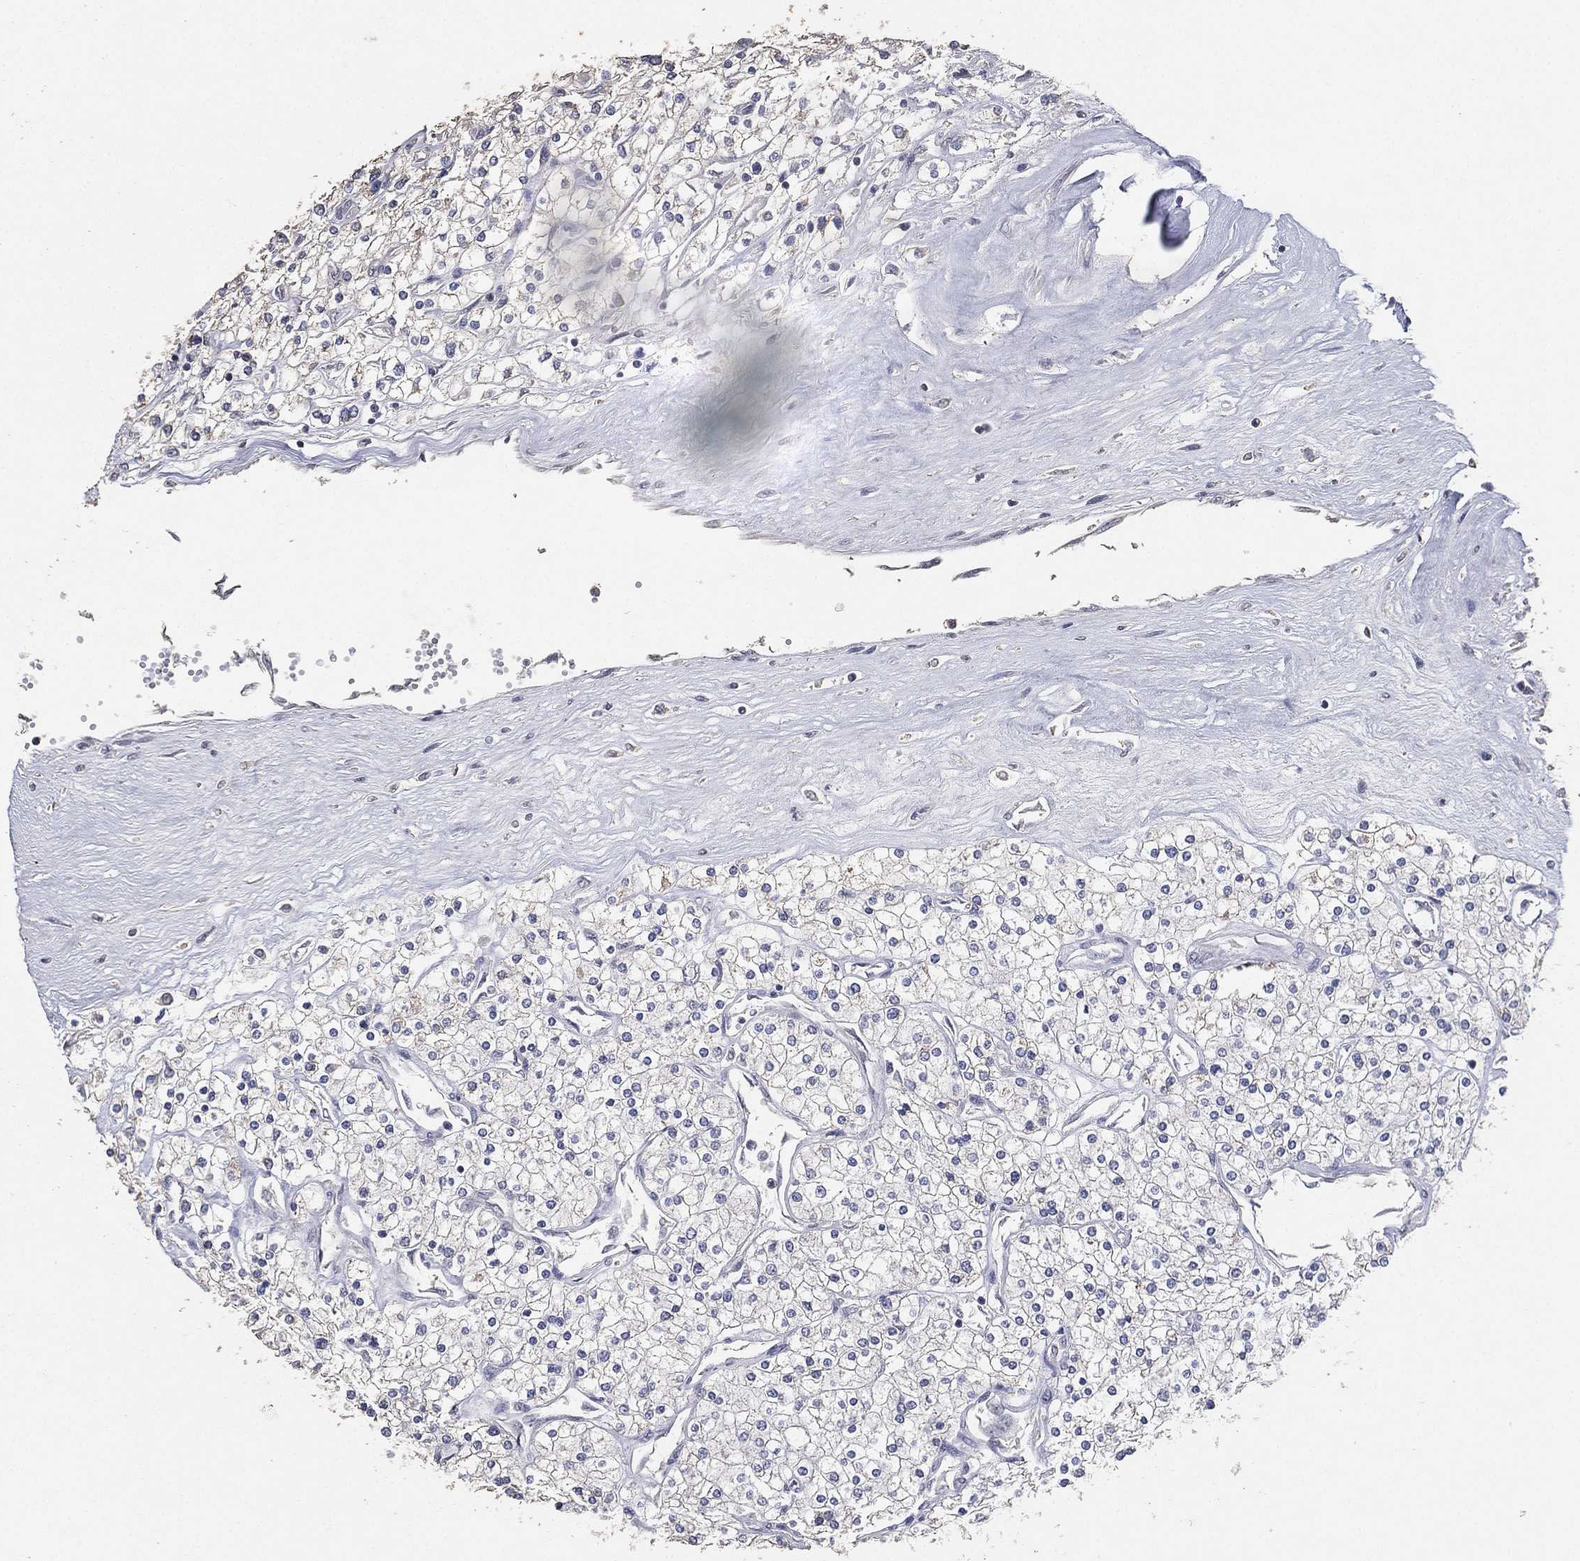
{"staining": {"intensity": "negative", "quantity": "none", "location": "none"}, "tissue": "renal cancer", "cell_type": "Tumor cells", "image_type": "cancer", "snomed": [{"axis": "morphology", "description": "Adenocarcinoma, NOS"}, {"axis": "topography", "description": "Kidney"}], "caption": "IHC photomicrograph of neoplastic tissue: renal adenocarcinoma stained with DAB reveals no significant protein positivity in tumor cells.", "gene": "DSG1", "patient": {"sex": "male", "age": 80}}